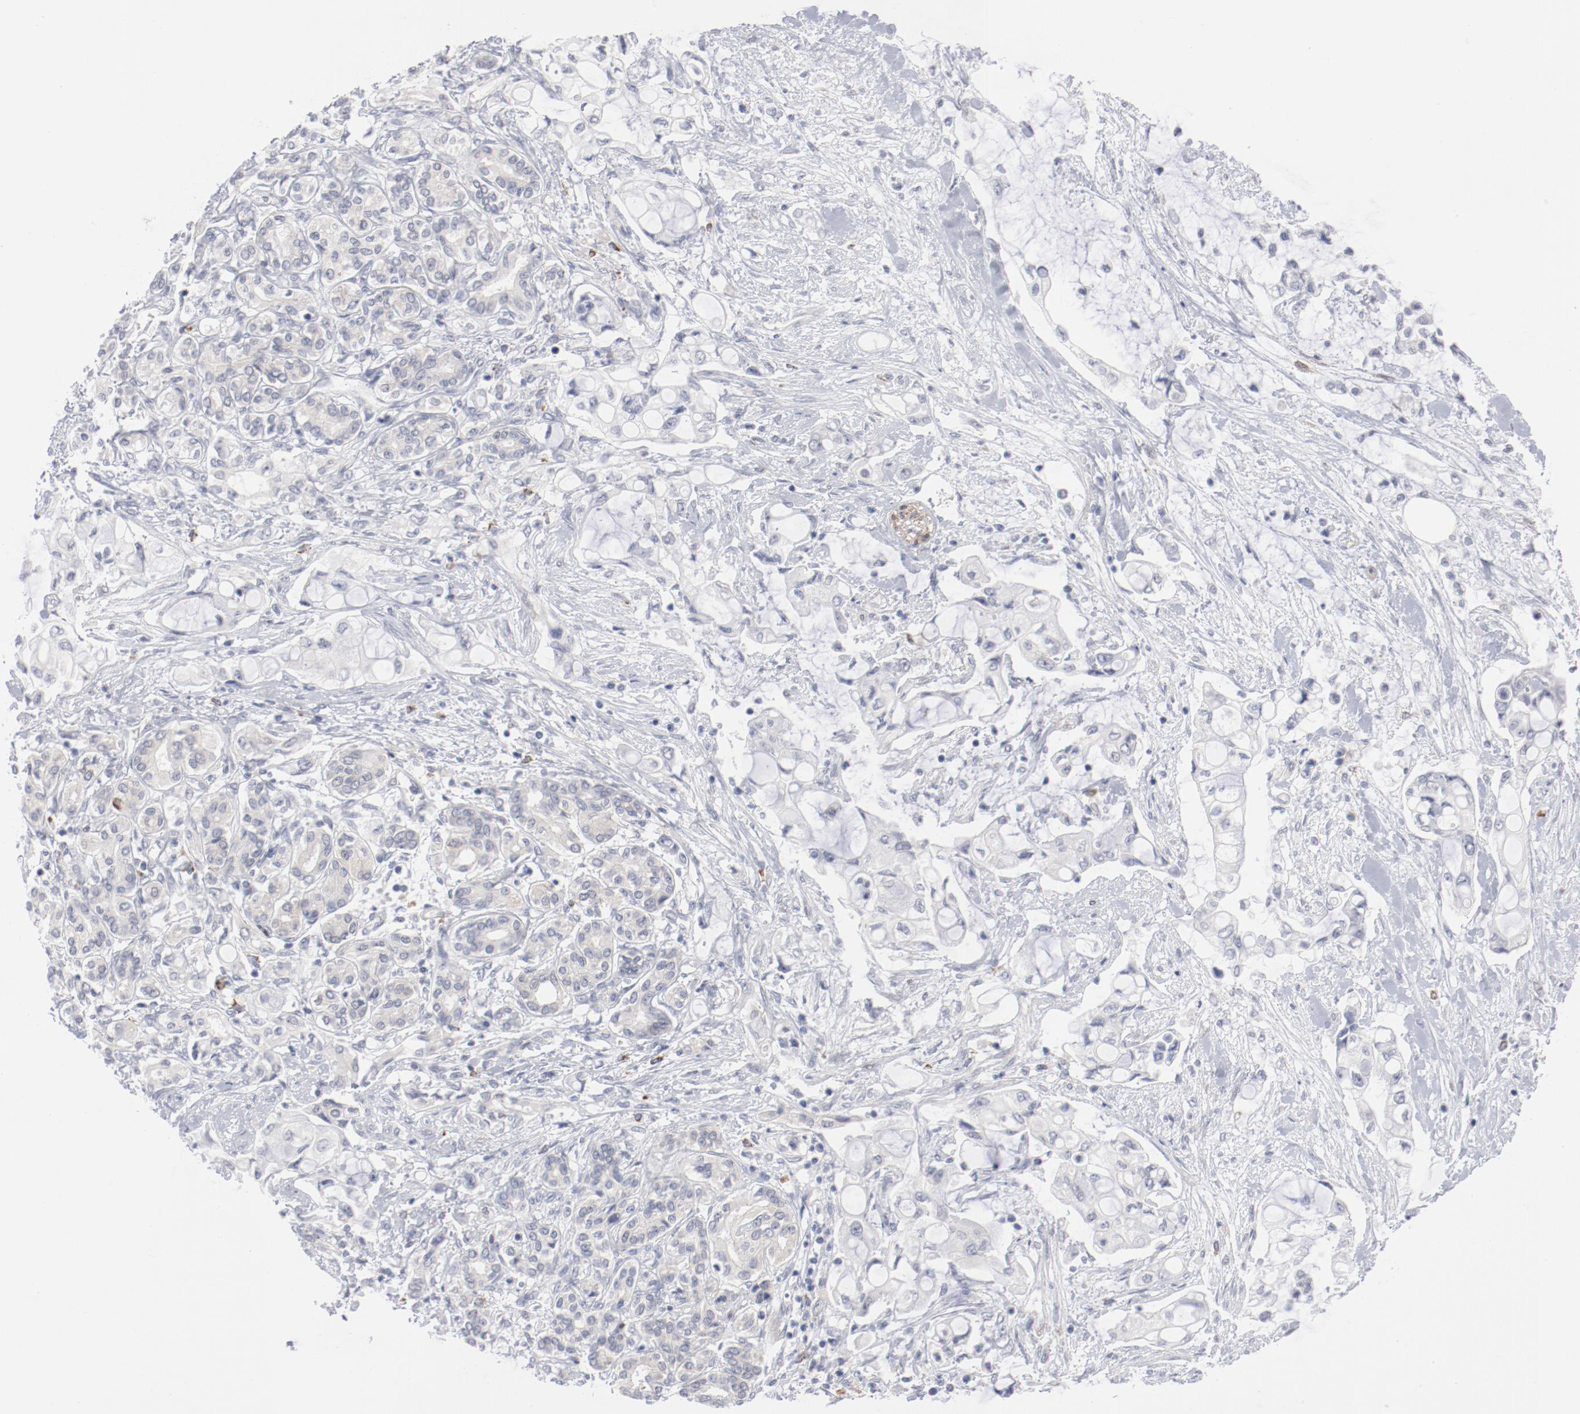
{"staining": {"intensity": "negative", "quantity": "none", "location": "none"}, "tissue": "pancreatic cancer", "cell_type": "Tumor cells", "image_type": "cancer", "snomed": [{"axis": "morphology", "description": "Adenocarcinoma, NOS"}, {"axis": "topography", "description": "Pancreas"}], "caption": "Immunohistochemistry image of adenocarcinoma (pancreatic) stained for a protein (brown), which shows no expression in tumor cells.", "gene": "SH3BGR", "patient": {"sex": "female", "age": 70}}